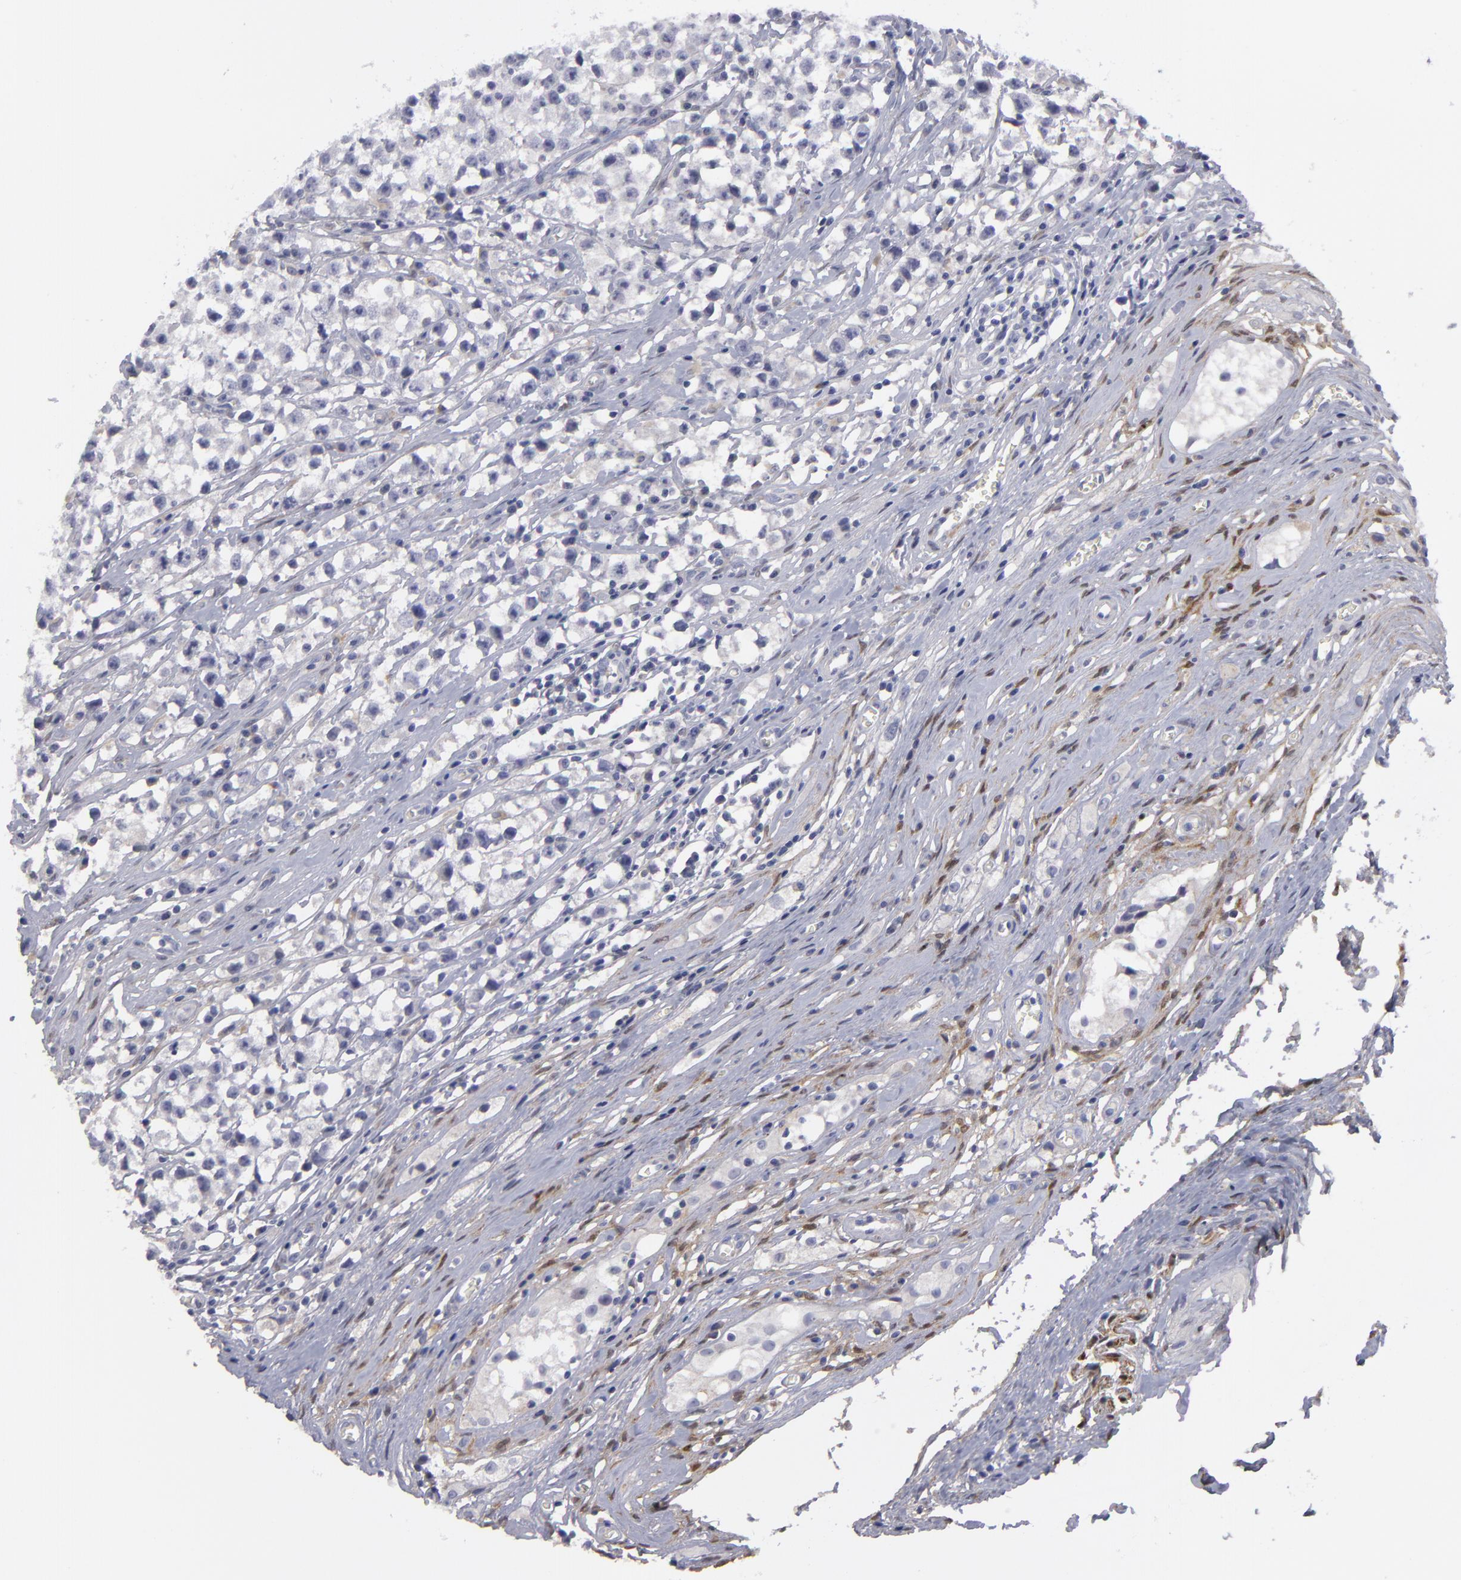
{"staining": {"intensity": "negative", "quantity": "none", "location": "none"}, "tissue": "testis cancer", "cell_type": "Tumor cells", "image_type": "cancer", "snomed": [{"axis": "morphology", "description": "Seminoma, NOS"}, {"axis": "topography", "description": "Testis"}], "caption": "Tumor cells show no significant protein staining in testis seminoma.", "gene": "EFS", "patient": {"sex": "male", "age": 35}}